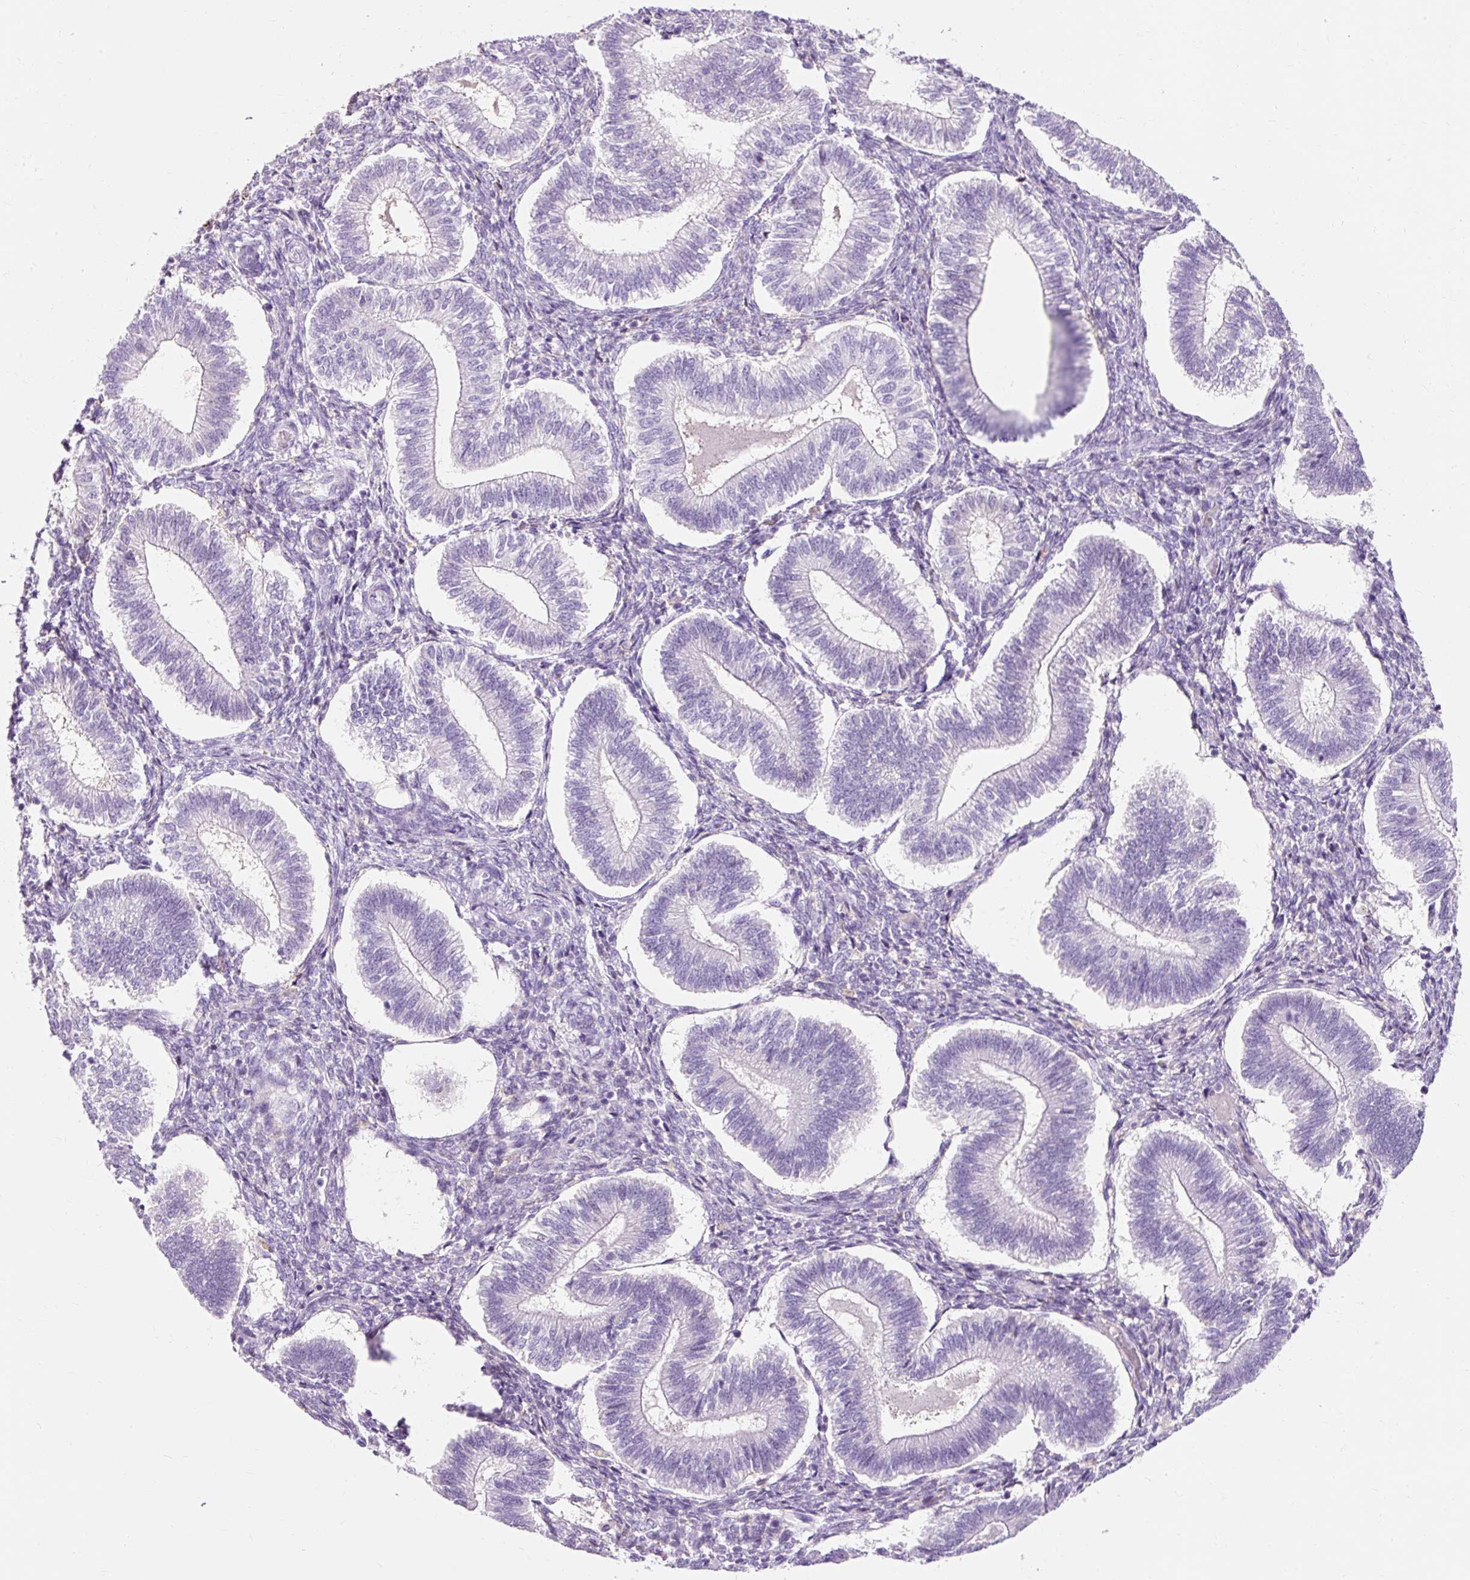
{"staining": {"intensity": "negative", "quantity": "none", "location": "none"}, "tissue": "endometrium", "cell_type": "Cells in endometrial stroma", "image_type": "normal", "snomed": [{"axis": "morphology", "description": "Normal tissue, NOS"}, {"axis": "topography", "description": "Endometrium"}], "caption": "Cells in endometrial stroma show no significant positivity in unremarkable endometrium. Brightfield microscopy of immunohistochemistry stained with DAB (3,3'-diaminobenzidine) (brown) and hematoxylin (blue), captured at high magnification.", "gene": "CLDN25", "patient": {"sex": "female", "age": 25}}